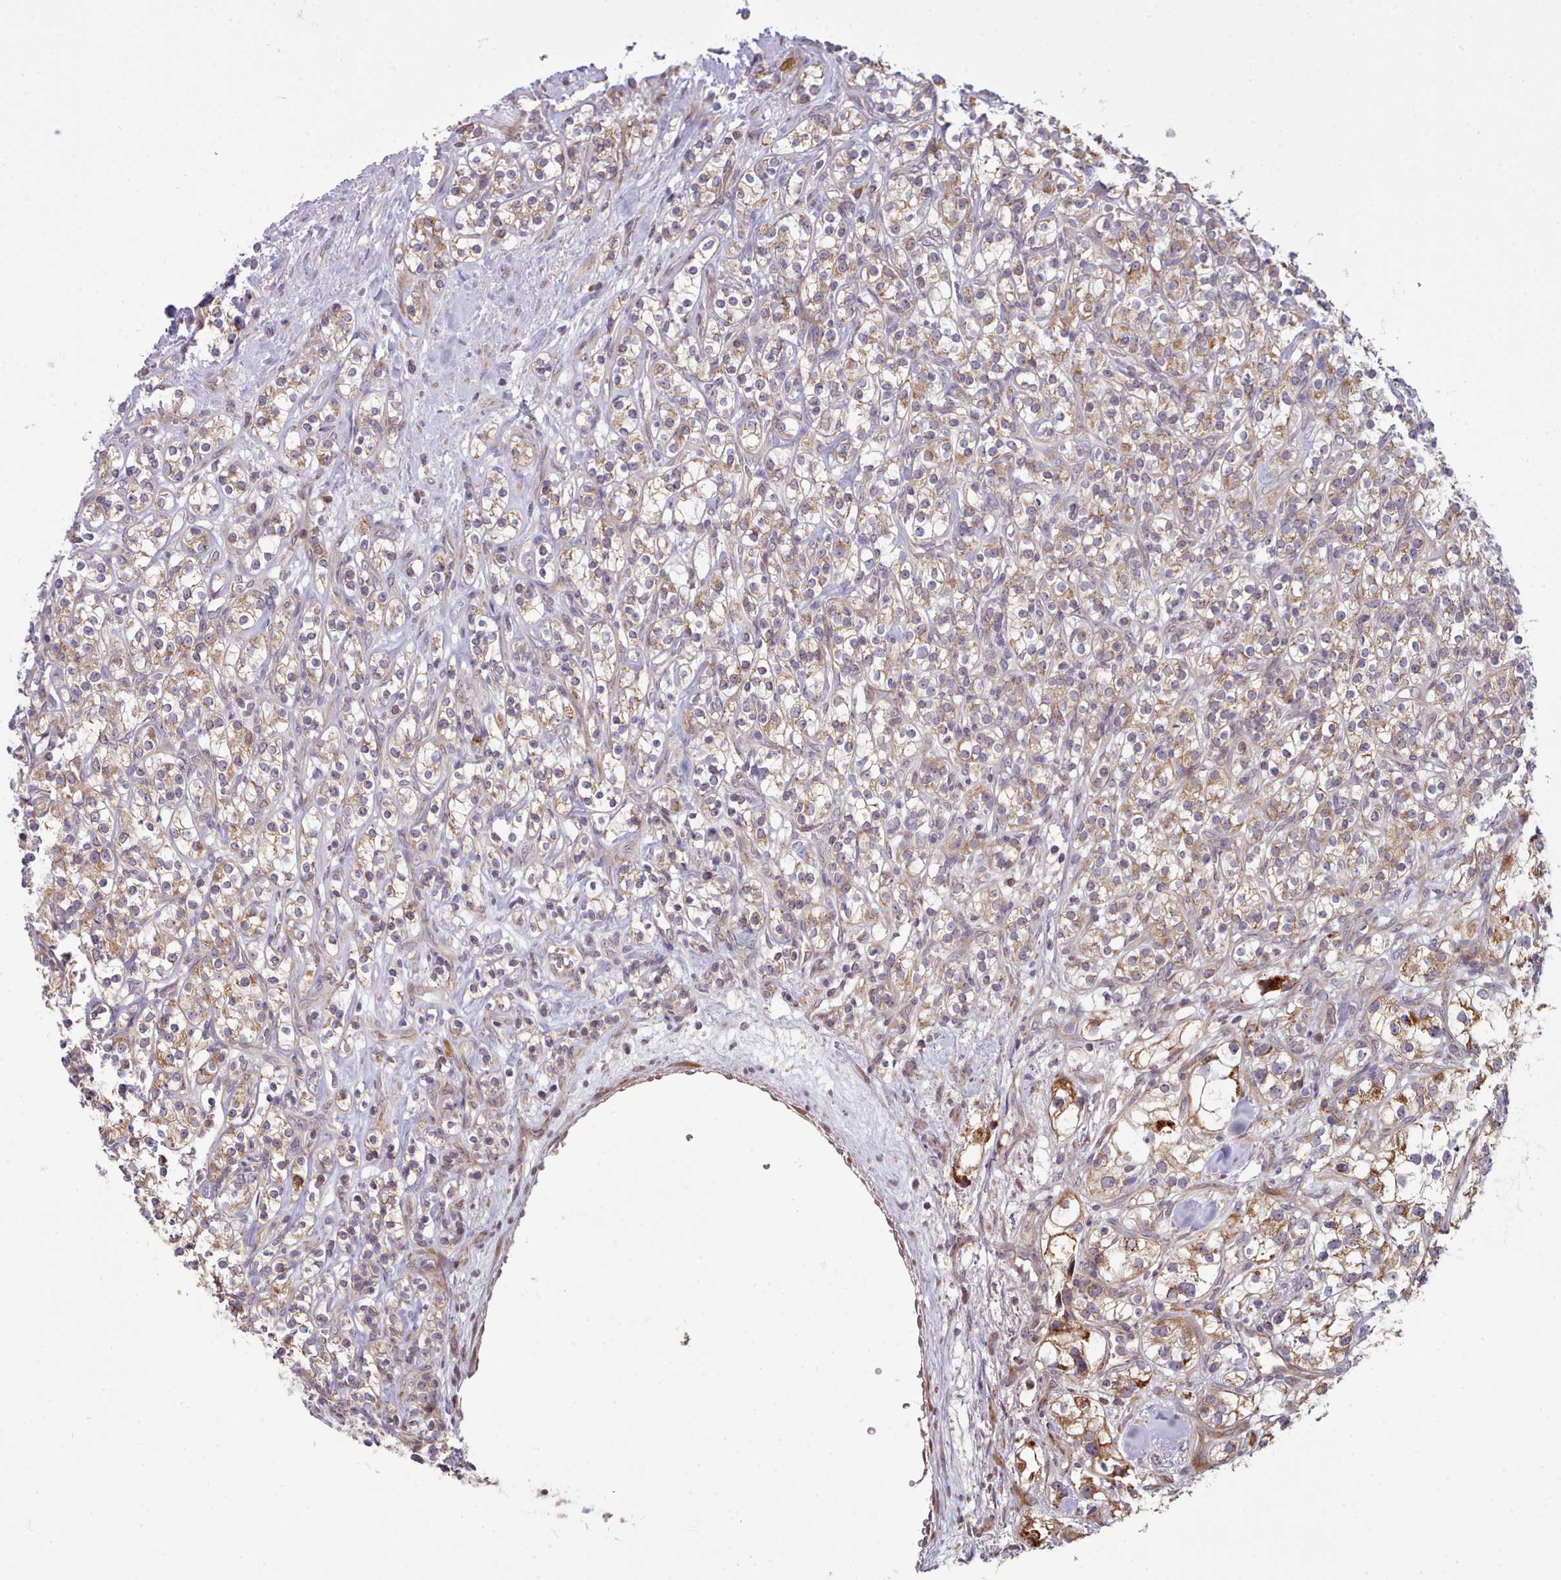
{"staining": {"intensity": "moderate", "quantity": ">75%", "location": "cytoplasmic/membranous"}, "tissue": "renal cancer", "cell_type": "Tumor cells", "image_type": "cancer", "snomed": [{"axis": "morphology", "description": "Adenocarcinoma, NOS"}, {"axis": "topography", "description": "Kidney"}], "caption": "Immunohistochemistry (DAB) staining of renal adenocarcinoma demonstrates moderate cytoplasmic/membranous protein staining in about >75% of tumor cells. (DAB (3,3'-diaminobenzidine) IHC, brown staining for protein, blue staining for nuclei).", "gene": "TRIM26", "patient": {"sex": "male", "age": 77}}